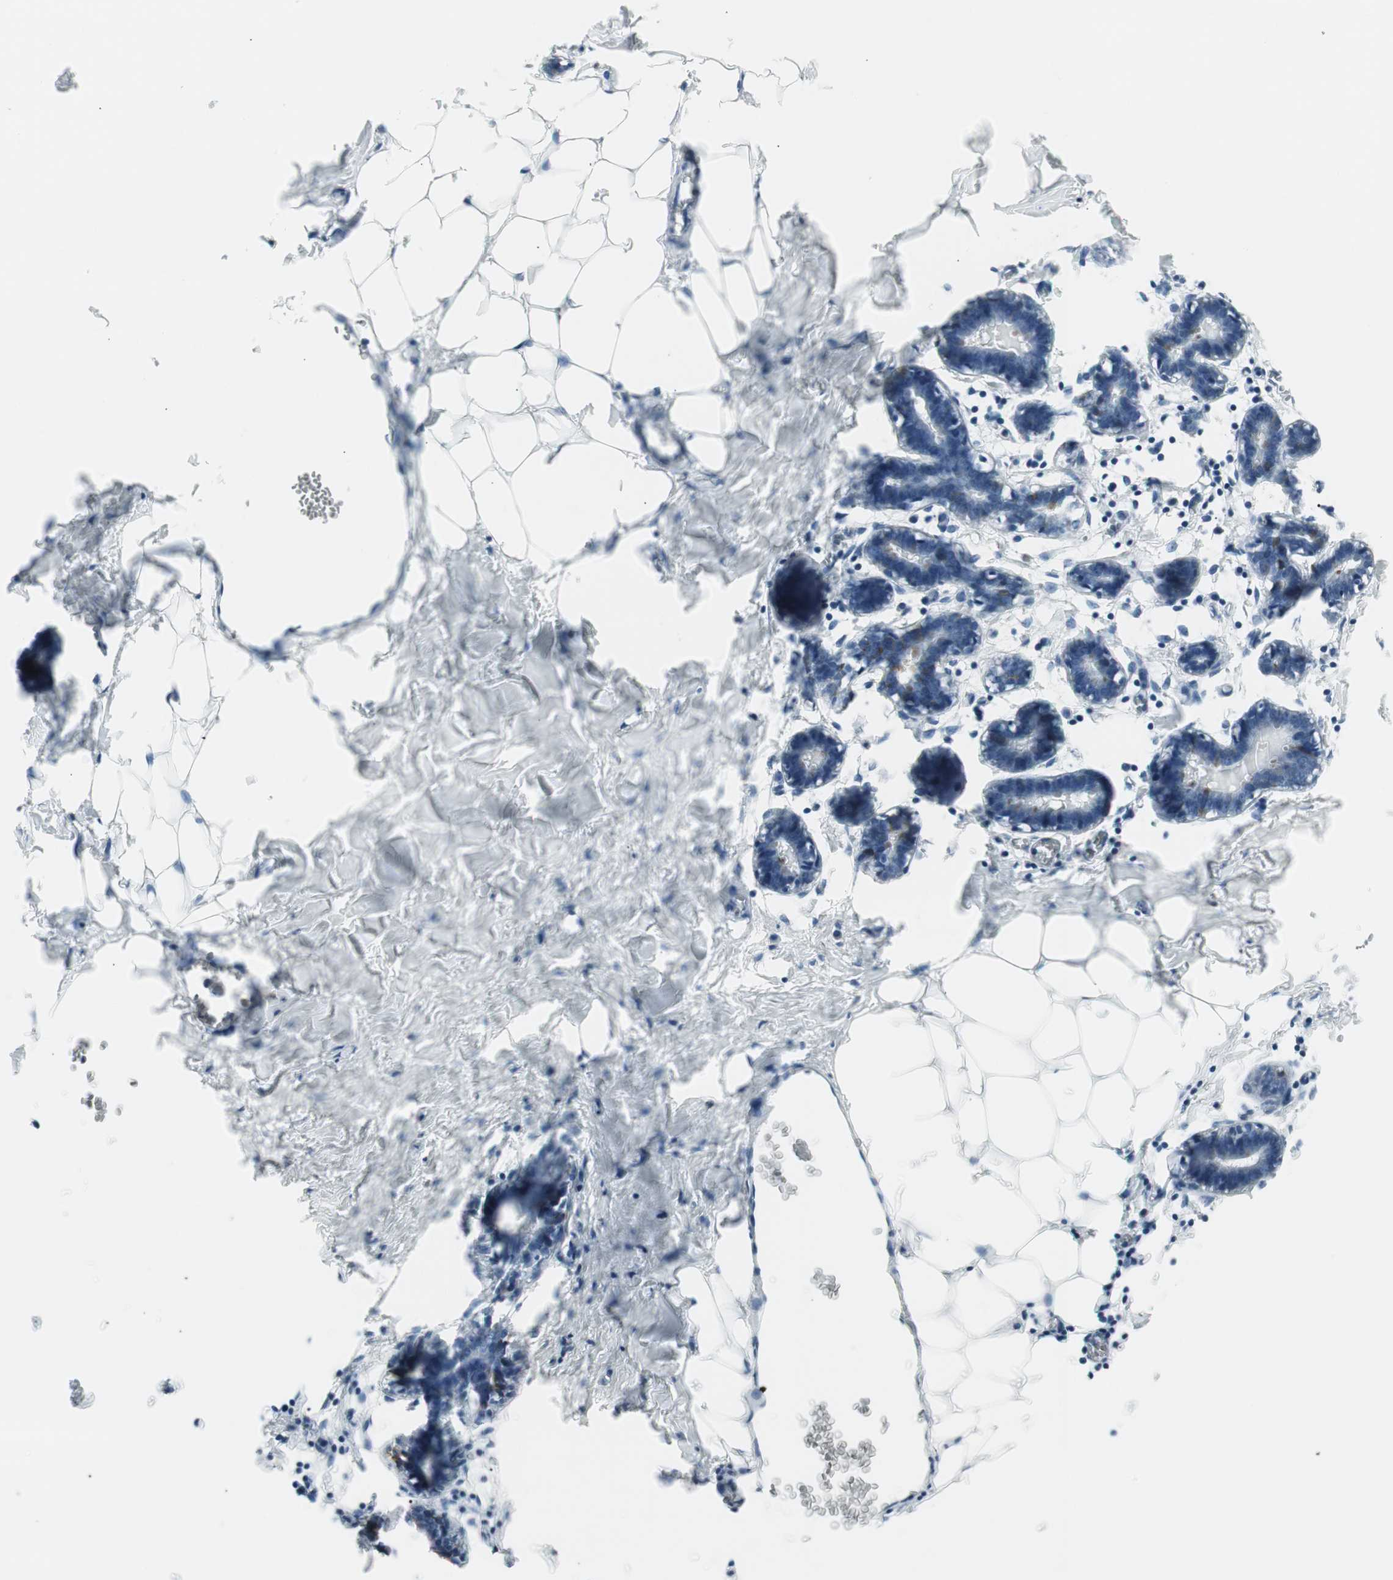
{"staining": {"intensity": "negative", "quantity": "none", "location": "none"}, "tissue": "breast", "cell_type": "Adipocytes", "image_type": "normal", "snomed": [{"axis": "morphology", "description": "Normal tissue, NOS"}, {"axis": "topography", "description": "Breast"}], "caption": "Human breast stained for a protein using immunohistochemistry (IHC) reveals no expression in adipocytes.", "gene": "AGR2", "patient": {"sex": "female", "age": 27}}